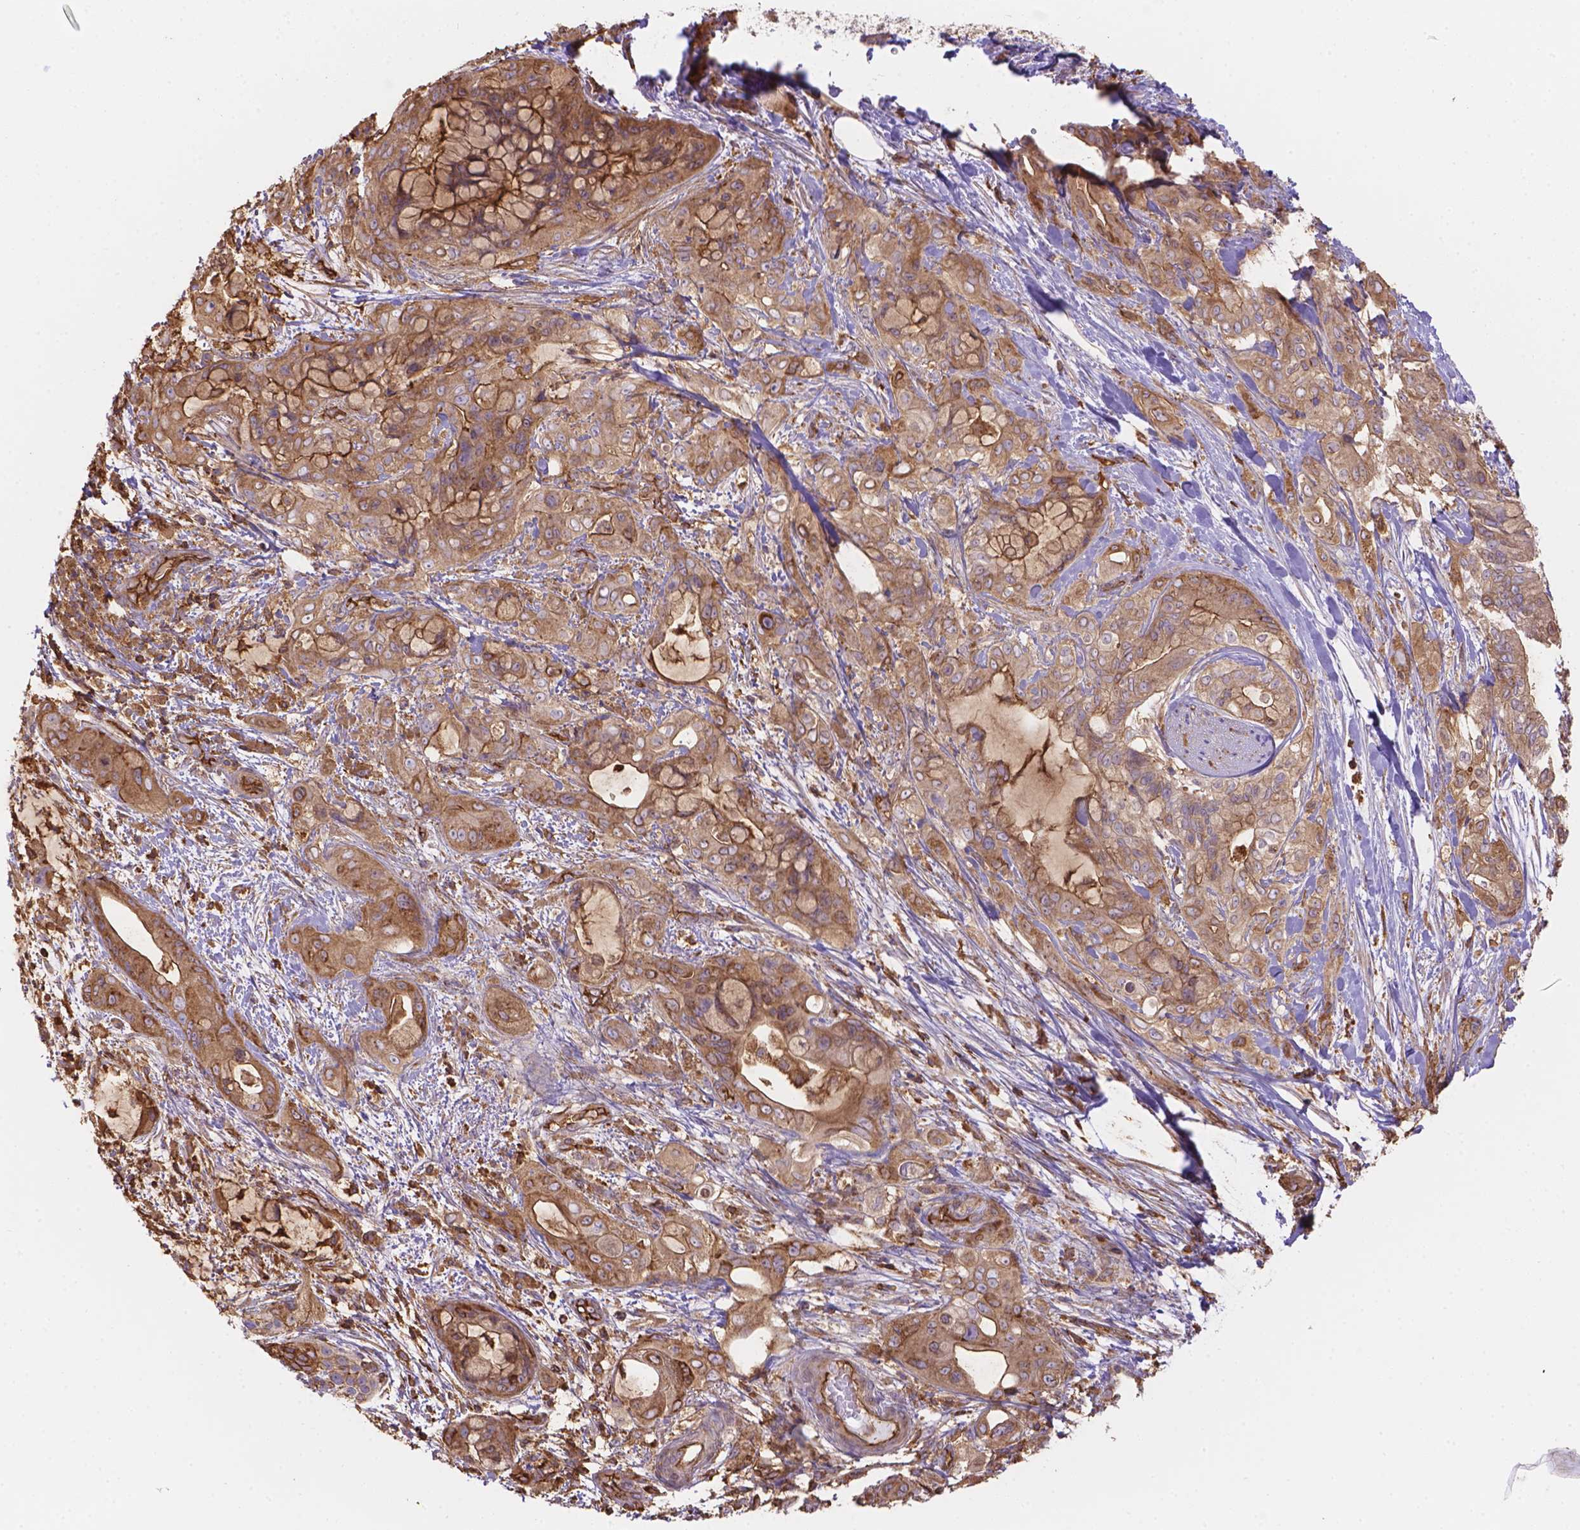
{"staining": {"intensity": "moderate", "quantity": ">75%", "location": "cytoplasmic/membranous"}, "tissue": "pancreatic cancer", "cell_type": "Tumor cells", "image_type": "cancer", "snomed": [{"axis": "morphology", "description": "Adenocarcinoma, NOS"}, {"axis": "topography", "description": "Pancreas"}], "caption": "High-power microscopy captured an IHC histopathology image of pancreatic cancer (adenocarcinoma), revealing moderate cytoplasmic/membranous positivity in about >75% of tumor cells.", "gene": "DMWD", "patient": {"sex": "male", "age": 71}}